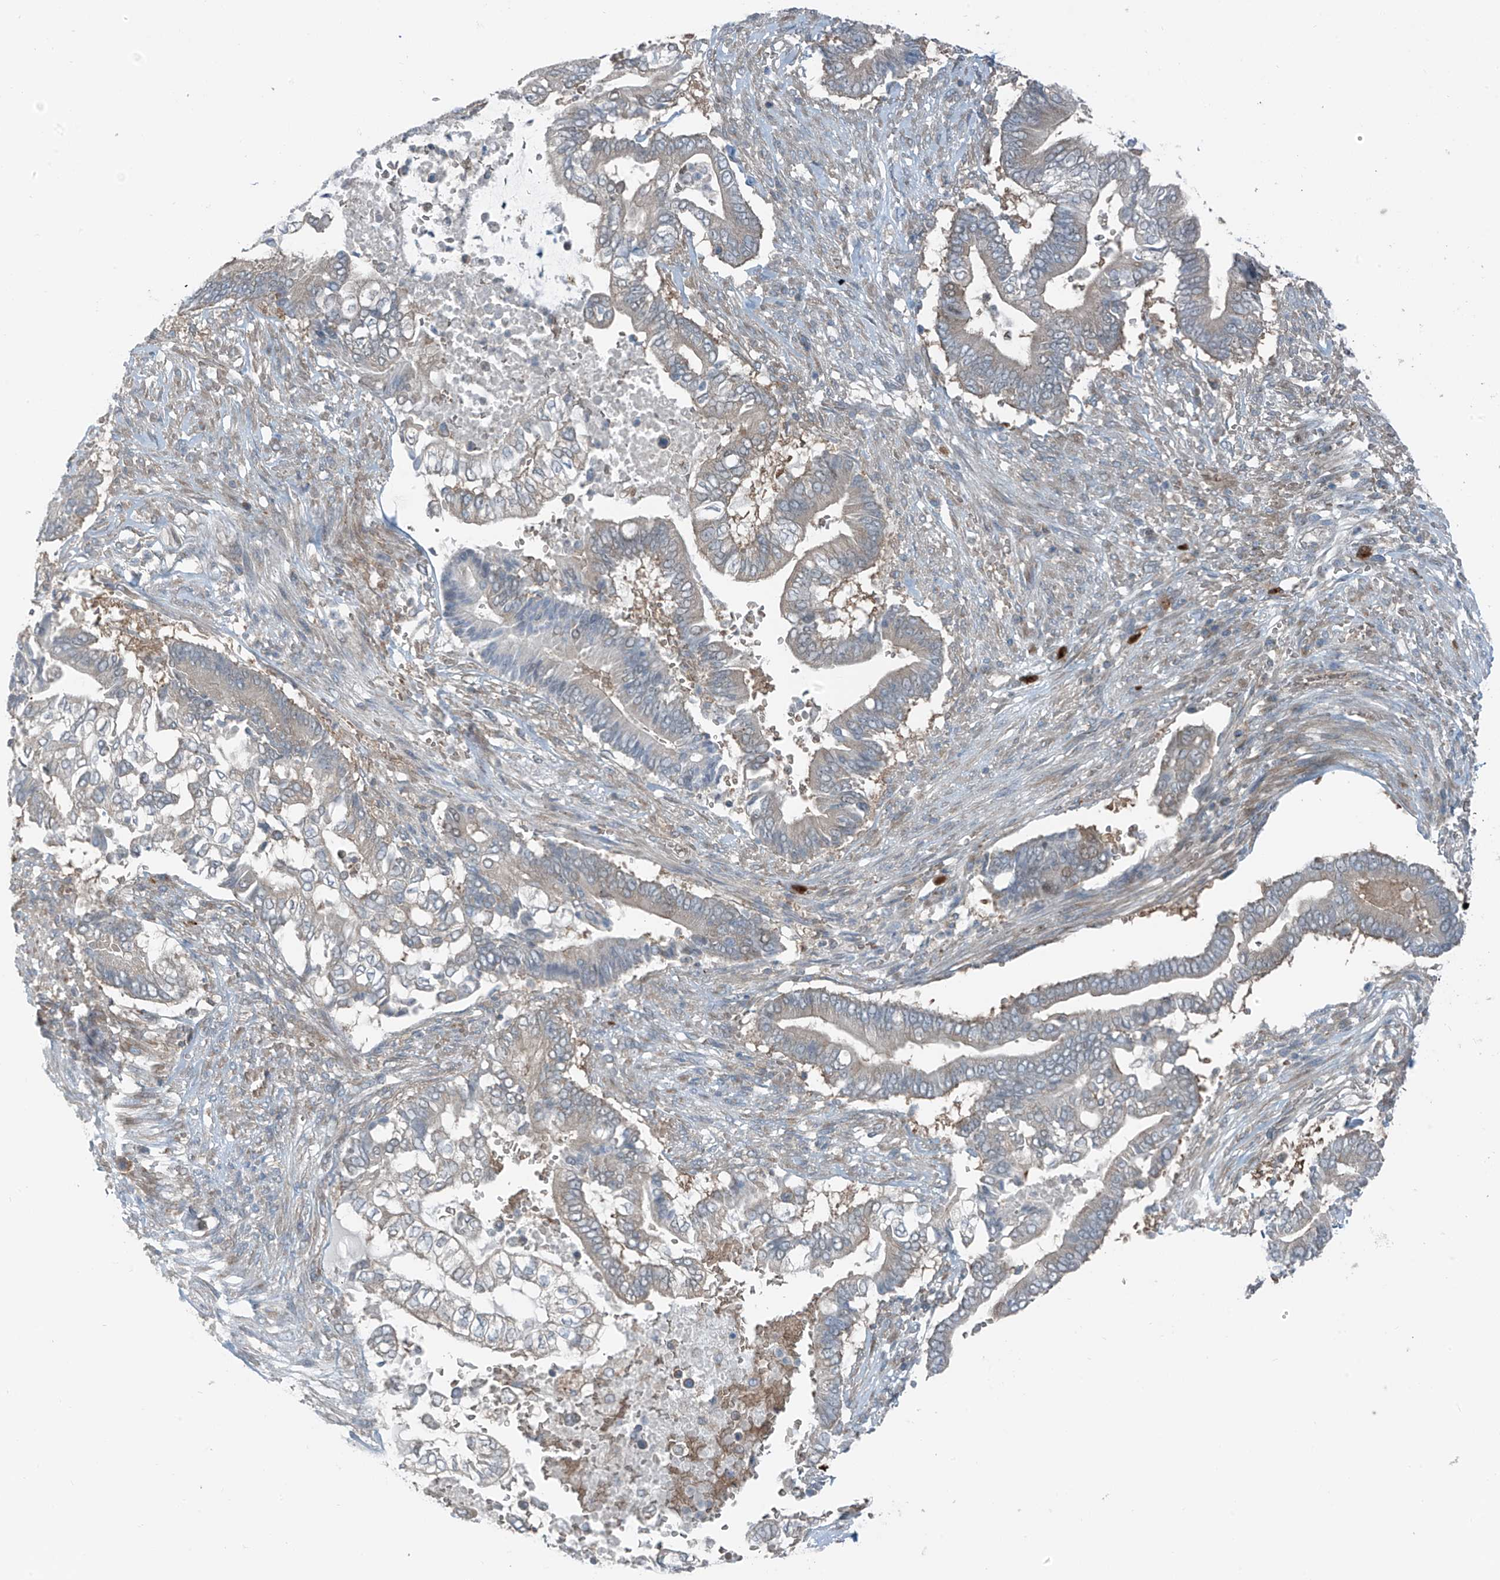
{"staining": {"intensity": "weak", "quantity": "<25%", "location": "cytoplasmic/membranous"}, "tissue": "pancreatic cancer", "cell_type": "Tumor cells", "image_type": "cancer", "snomed": [{"axis": "morphology", "description": "Adenocarcinoma, NOS"}, {"axis": "topography", "description": "Pancreas"}], "caption": "Photomicrograph shows no significant protein positivity in tumor cells of pancreatic cancer (adenocarcinoma). (Brightfield microscopy of DAB immunohistochemistry at high magnification).", "gene": "SLC12A6", "patient": {"sex": "male", "age": 68}}